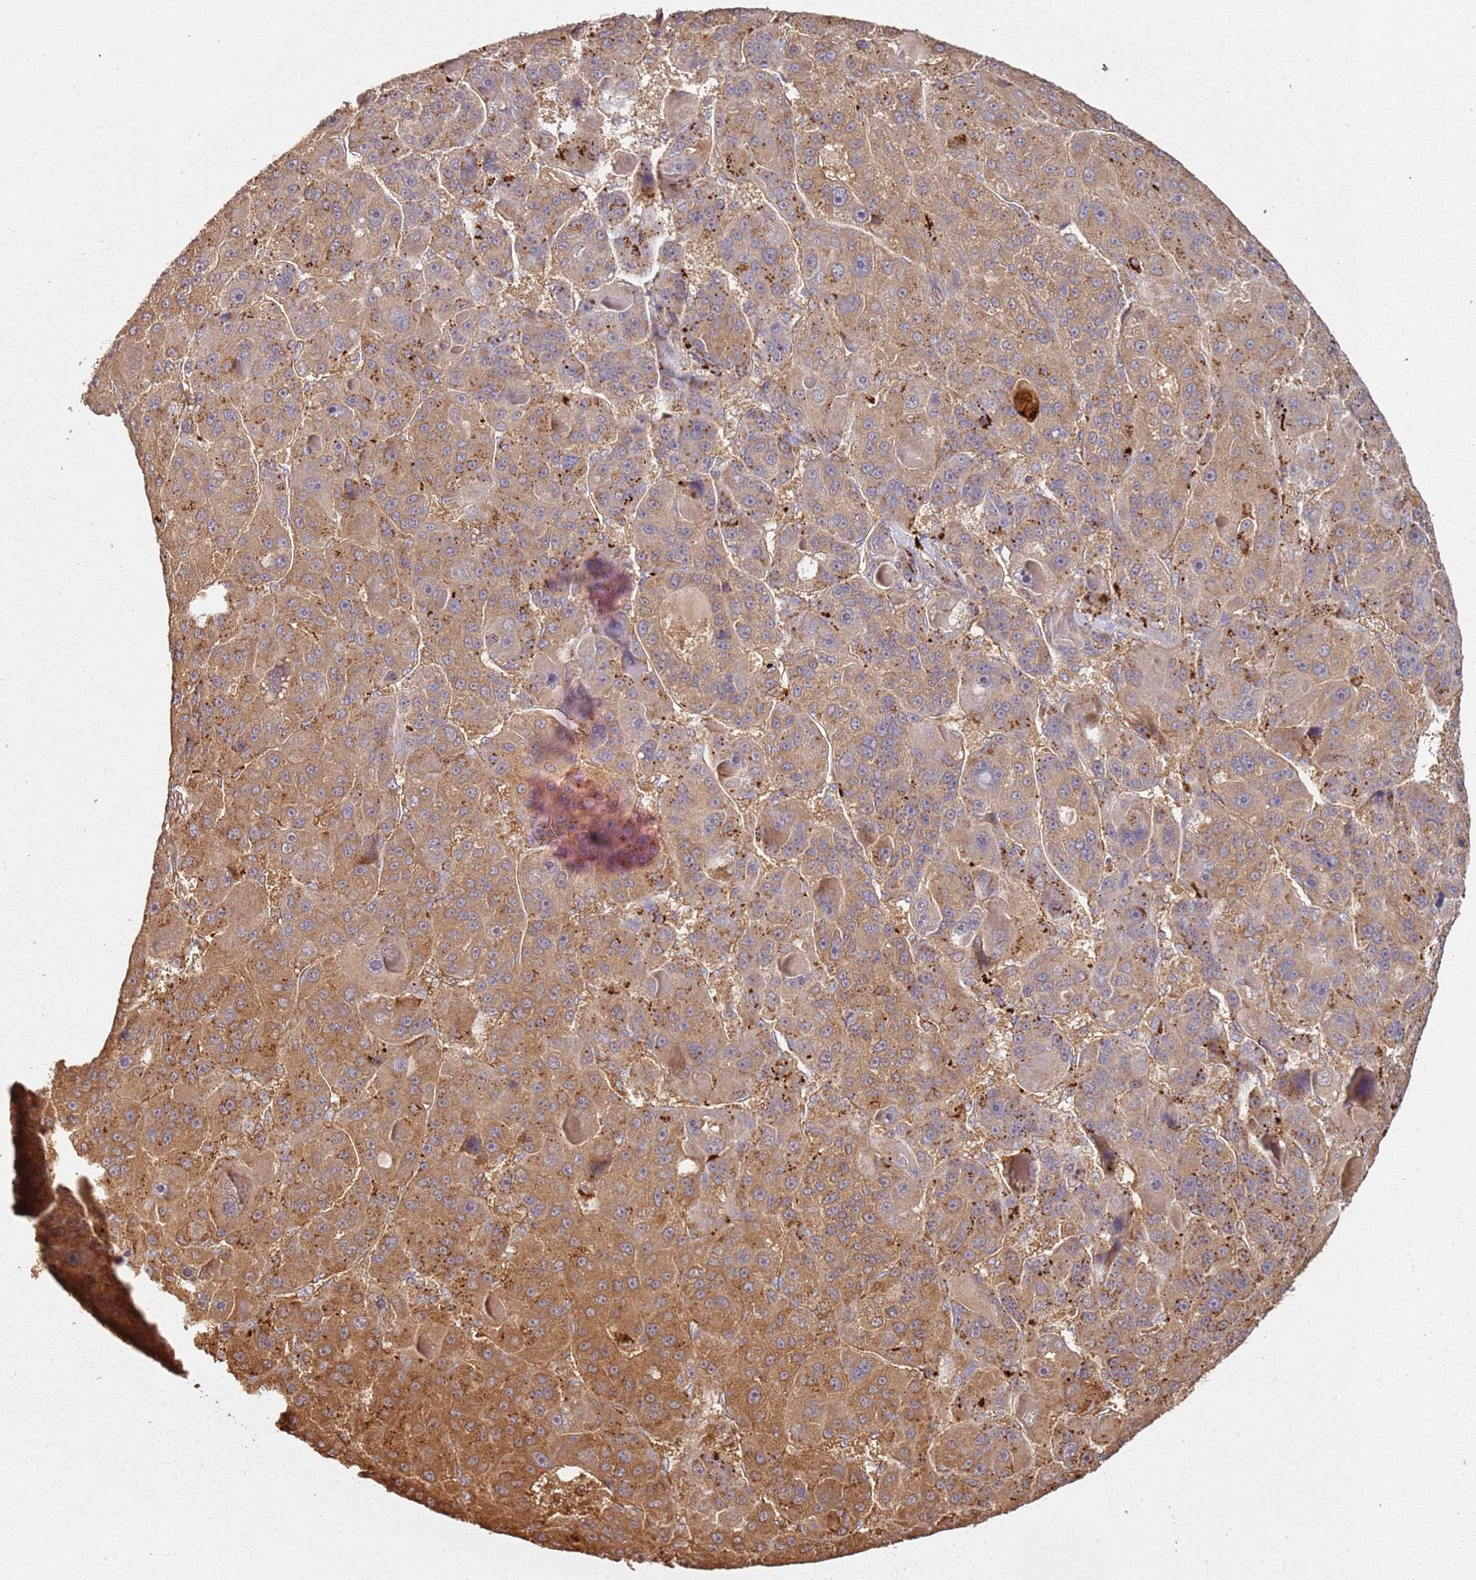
{"staining": {"intensity": "moderate", "quantity": ">75%", "location": "cytoplasmic/membranous"}, "tissue": "liver cancer", "cell_type": "Tumor cells", "image_type": "cancer", "snomed": [{"axis": "morphology", "description": "Carcinoma, Hepatocellular, NOS"}, {"axis": "topography", "description": "Liver"}], "caption": "A medium amount of moderate cytoplasmic/membranous expression is identified in about >75% of tumor cells in hepatocellular carcinoma (liver) tissue.", "gene": "SCGB2B2", "patient": {"sex": "male", "age": 76}}